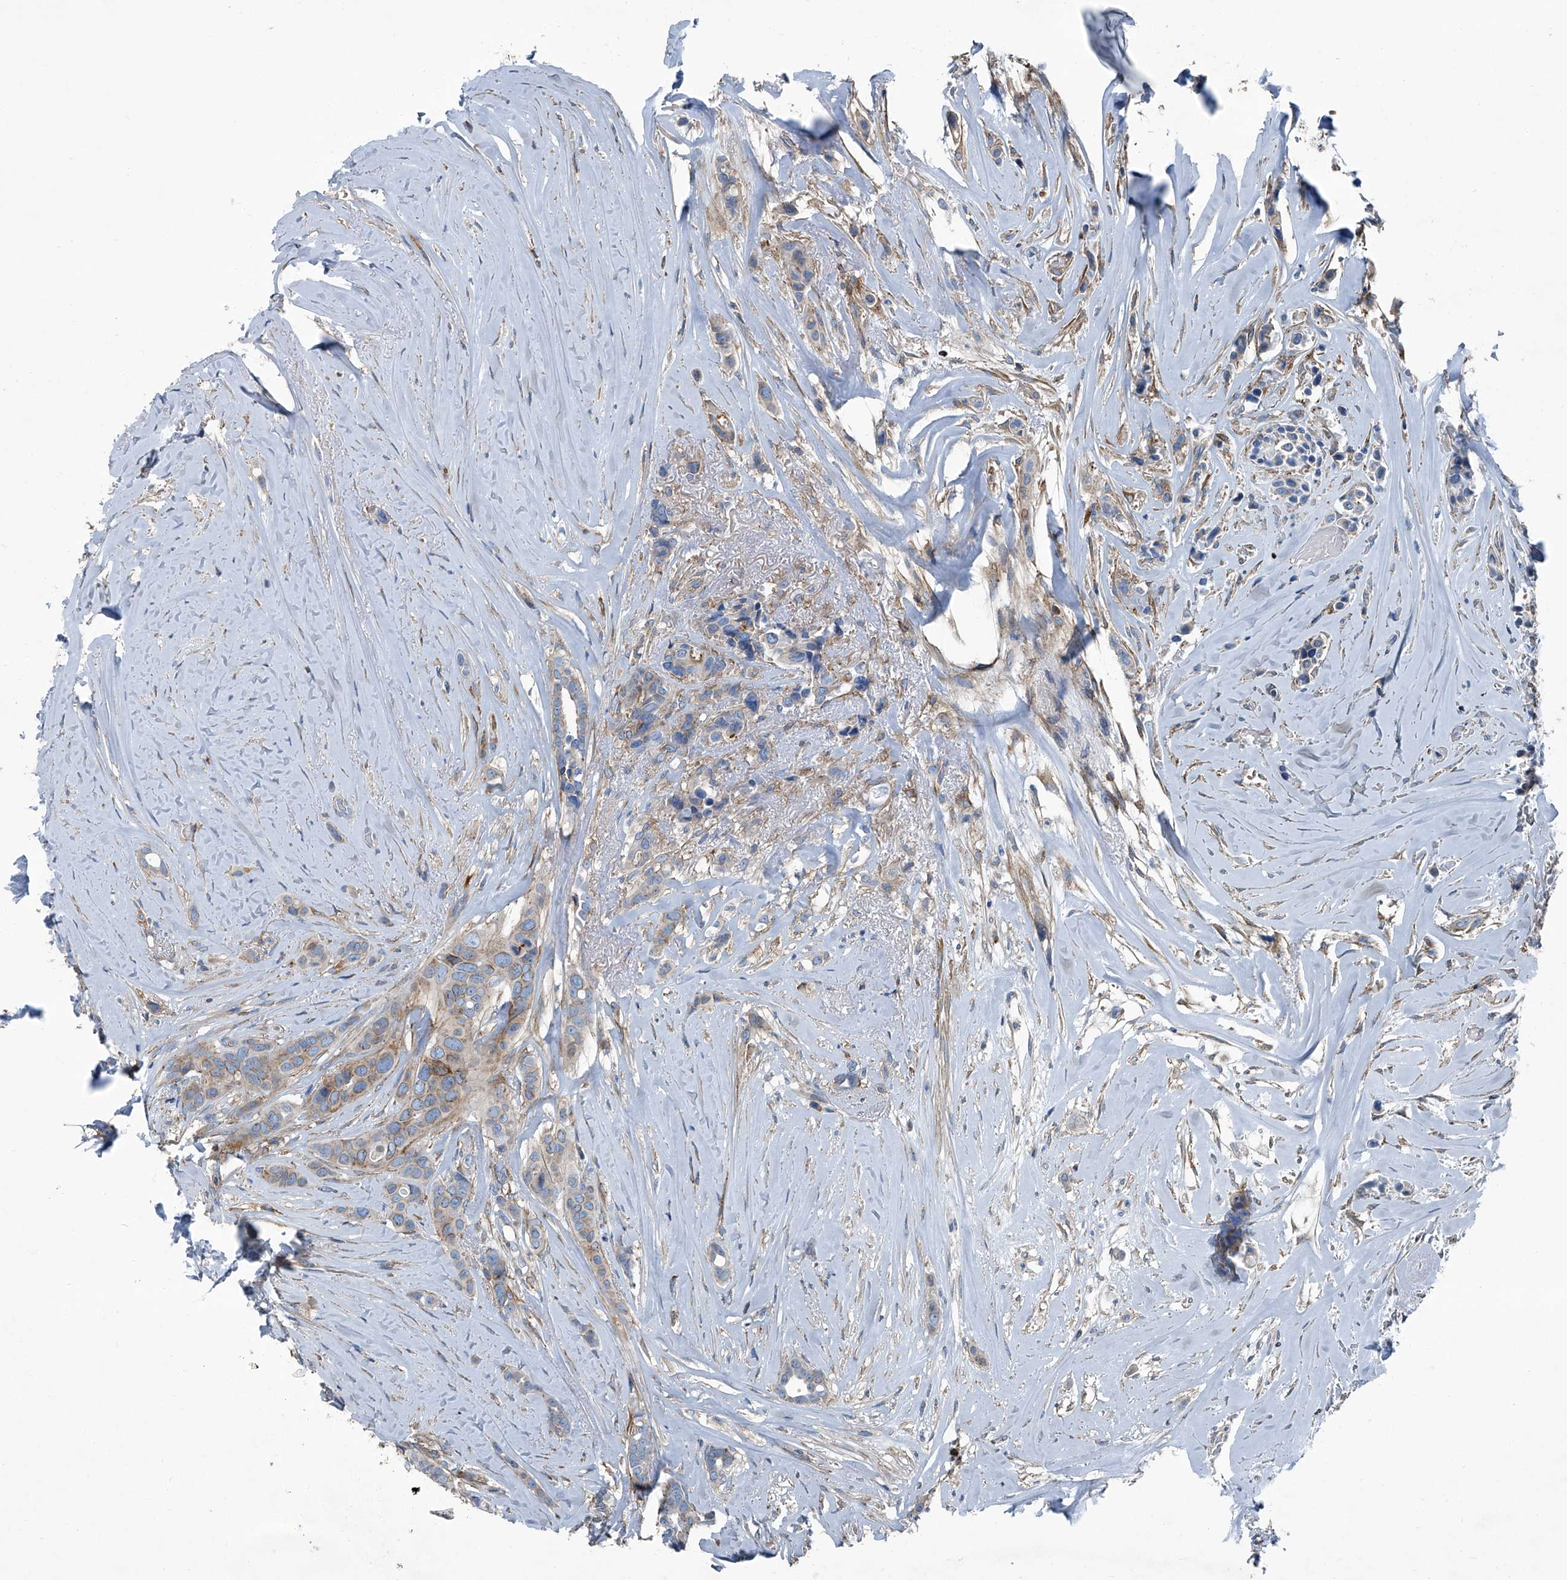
{"staining": {"intensity": "weak", "quantity": "25%-75%", "location": "cytoplasmic/membranous"}, "tissue": "breast cancer", "cell_type": "Tumor cells", "image_type": "cancer", "snomed": [{"axis": "morphology", "description": "Lobular carcinoma"}, {"axis": "topography", "description": "Breast"}], "caption": "Tumor cells demonstrate weak cytoplasmic/membranous staining in approximately 25%-75% of cells in breast cancer.", "gene": "SEPTIN7", "patient": {"sex": "female", "age": 51}}